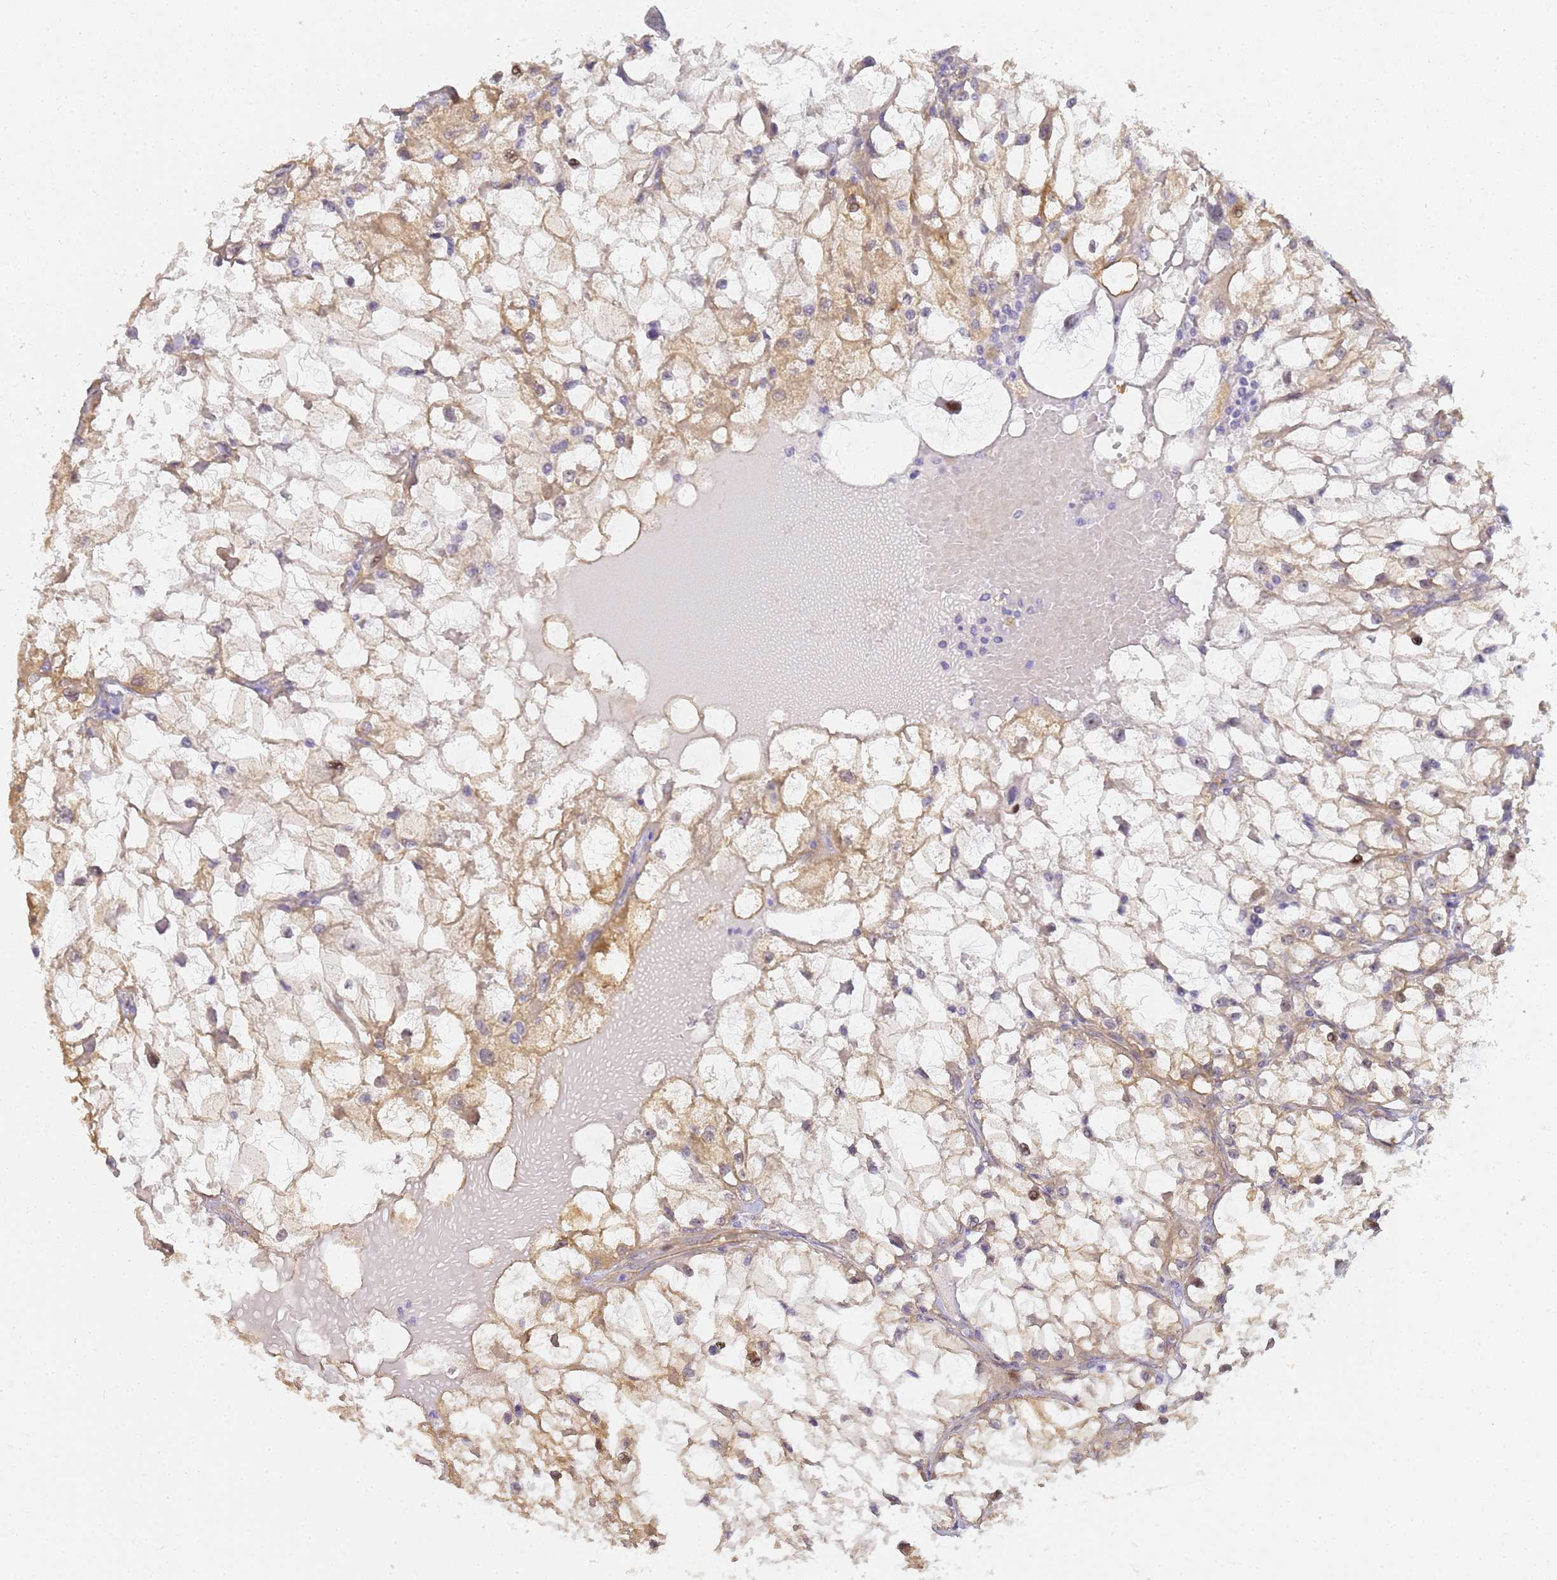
{"staining": {"intensity": "weak", "quantity": "25%-75%", "location": "cytoplasmic/membranous"}, "tissue": "renal cancer", "cell_type": "Tumor cells", "image_type": "cancer", "snomed": [{"axis": "morphology", "description": "Adenocarcinoma, NOS"}, {"axis": "topography", "description": "Kidney"}], "caption": "Protein expression by immunohistochemistry demonstrates weak cytoplasmic/membranous expression in about 25%-75% of tumor cells in renal cancer (adenocarcinoma).", "gene": "GON4L", "patient": {"sex": "female", "age": 69}}